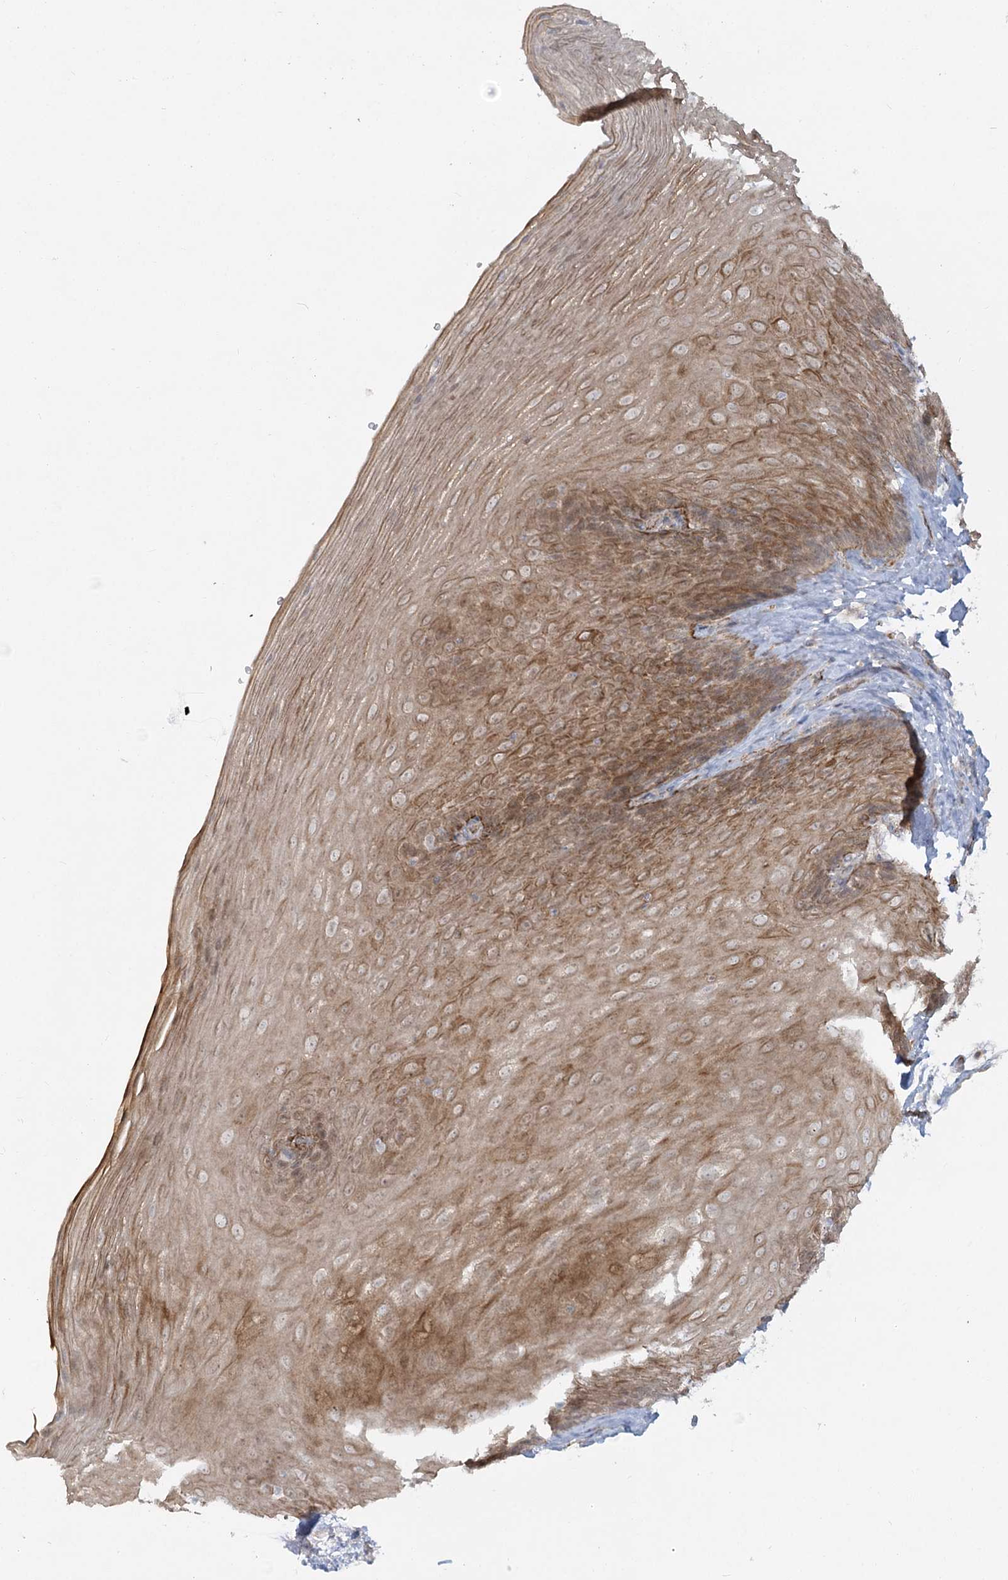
{"staining": {"intensity": "moderate", "quantity": ">75%", "location": "cytoplasmic/membranous"}, "tissue": "esophagus", "cell_type": "Squamous epithelial cells", "image_type": "normal", "snomed": [{"axis": "morphology", "description": "Normal tissue, NOS"}, {"axis": "topography", "description": "Esophagus"}], "caption": "The image reveals immunohistochemical staining of unremarkable esophagus. There is moderate cytoplasmic/membranous staining is seen in approximately >75% of squamous epithelial cells.", "gene": "KBTBD4", "patient": {"sex": "female", "age": 66}}